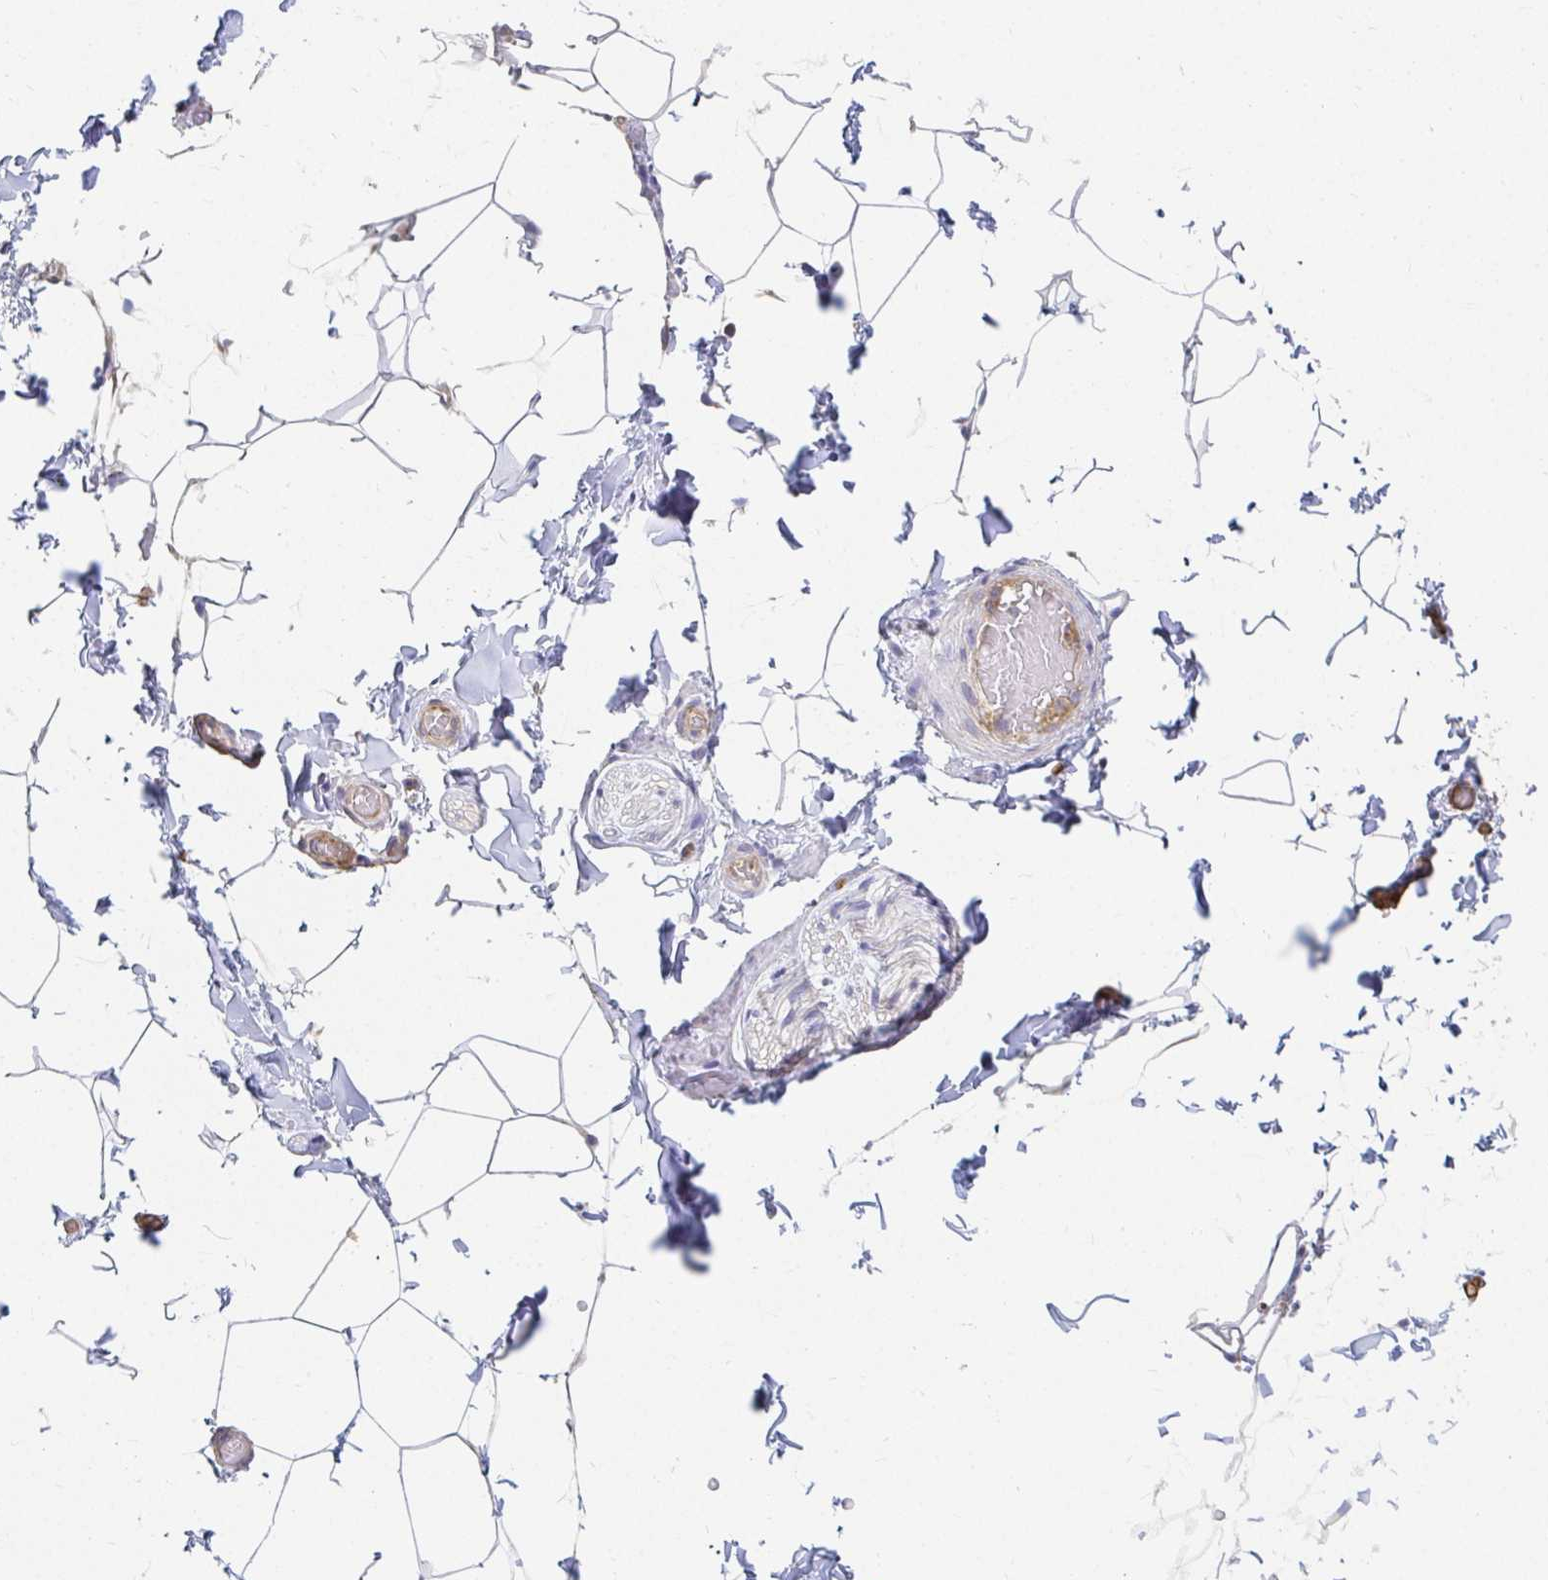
{"staining": {"intensity": "negative", "quantity": "none", "location": "none"}, "tissue": "adipose tissue", "cell_type": "Adipocytes", "image_type": "normal", "snomed": [{"axis": "morphology", "description": "Normal tissue, NOS"}, {"axis": "topography", "description": "Epididymis"}, {"axis": "topography", "description": "Peripheral nerve tissue"}], "caption": "This is an immunohistochemistry image of normal human adipose tissue. There is no staining in adipocytes.", "gene": "TSPAN19", "patient": {"sex": "male", "age": 32}}